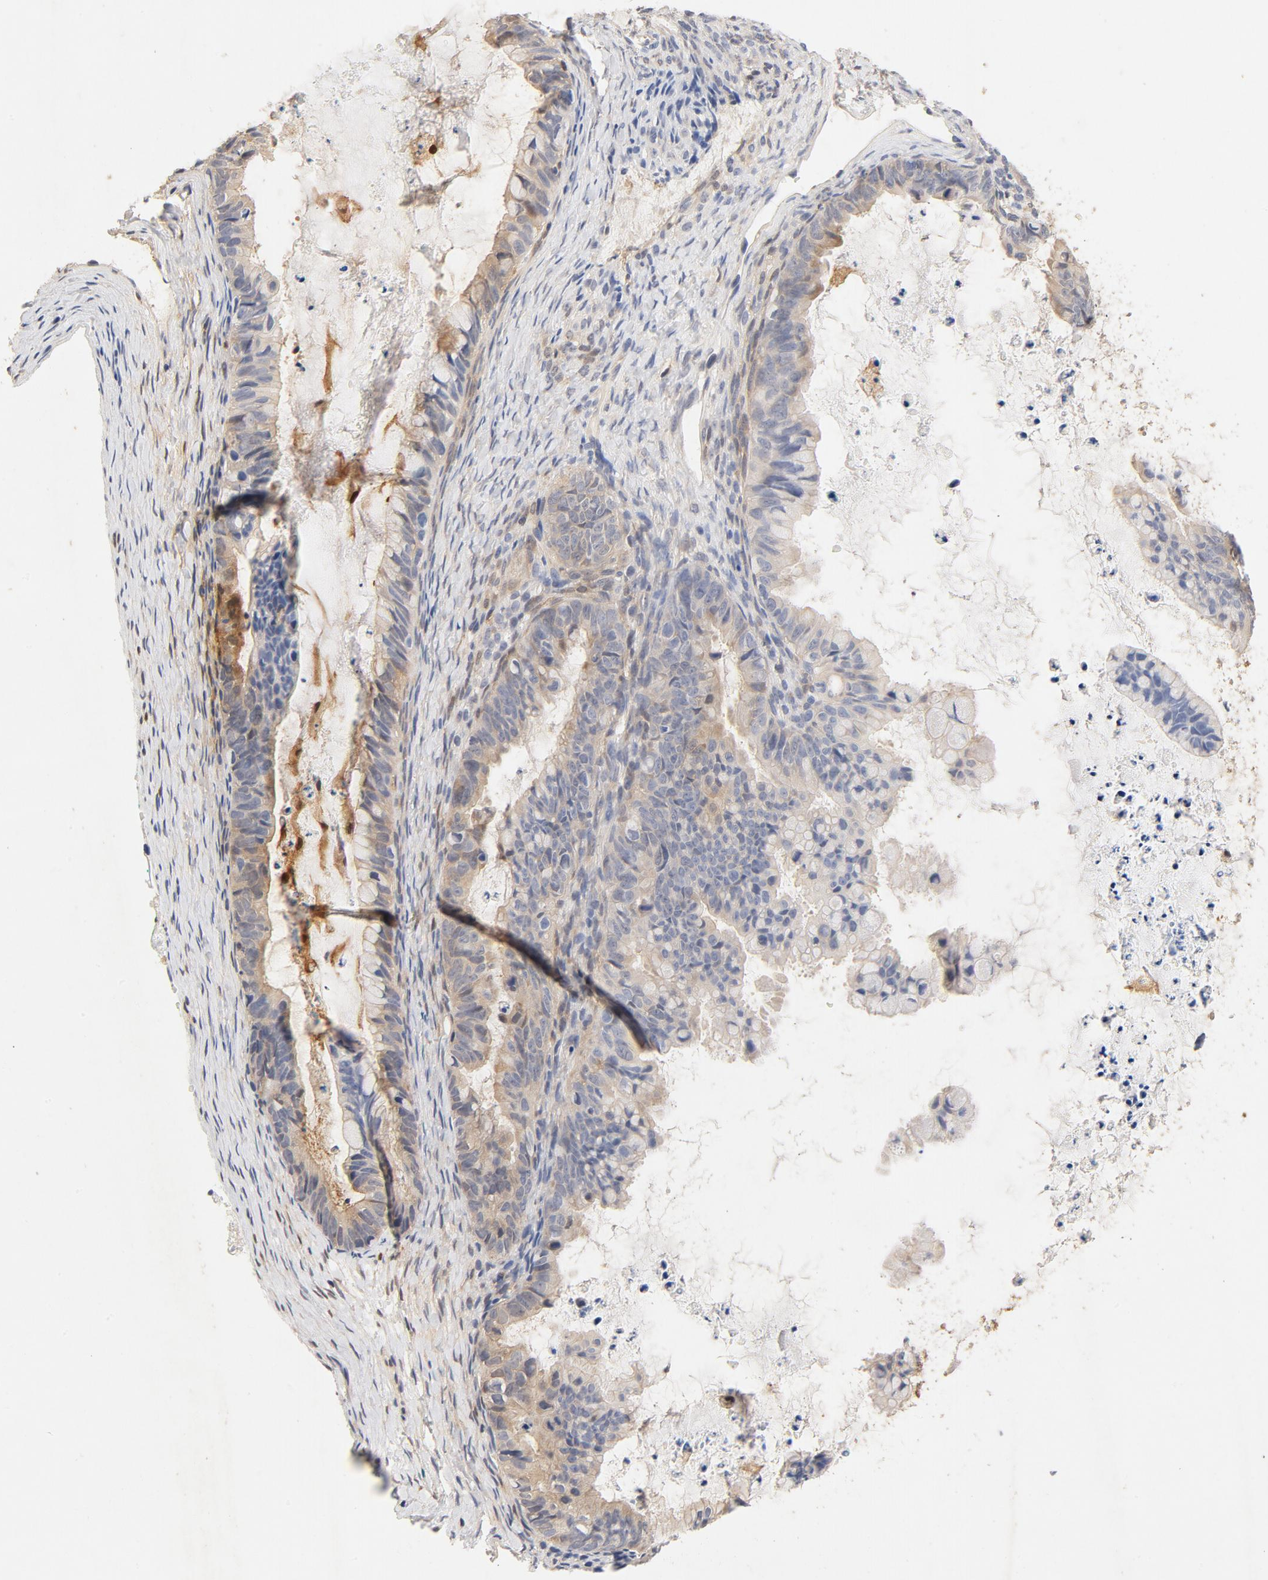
{"staining": {"intensity": "weak", "quantity": "25%-75%", "location": "cytoplasmic/membranous"}, "tissue": "ovarian cancer", "cell_type": "Tumor cells", "image_type": "cancer", "snomed": [{"axis": "morphology", "description": "Cystadenocarcinoma, mucinous, NOS"}, {"axis": "topography", "description": "Ovary"}], "caption": "A brown stain highlights weak cytoplasmic/membranous staining of a protein in human ovarian cancer (mucinous cystadenocarcinoma) tumor cells.", "gene": "STAT1", "patient": {"sex": "female", "age": 36}}